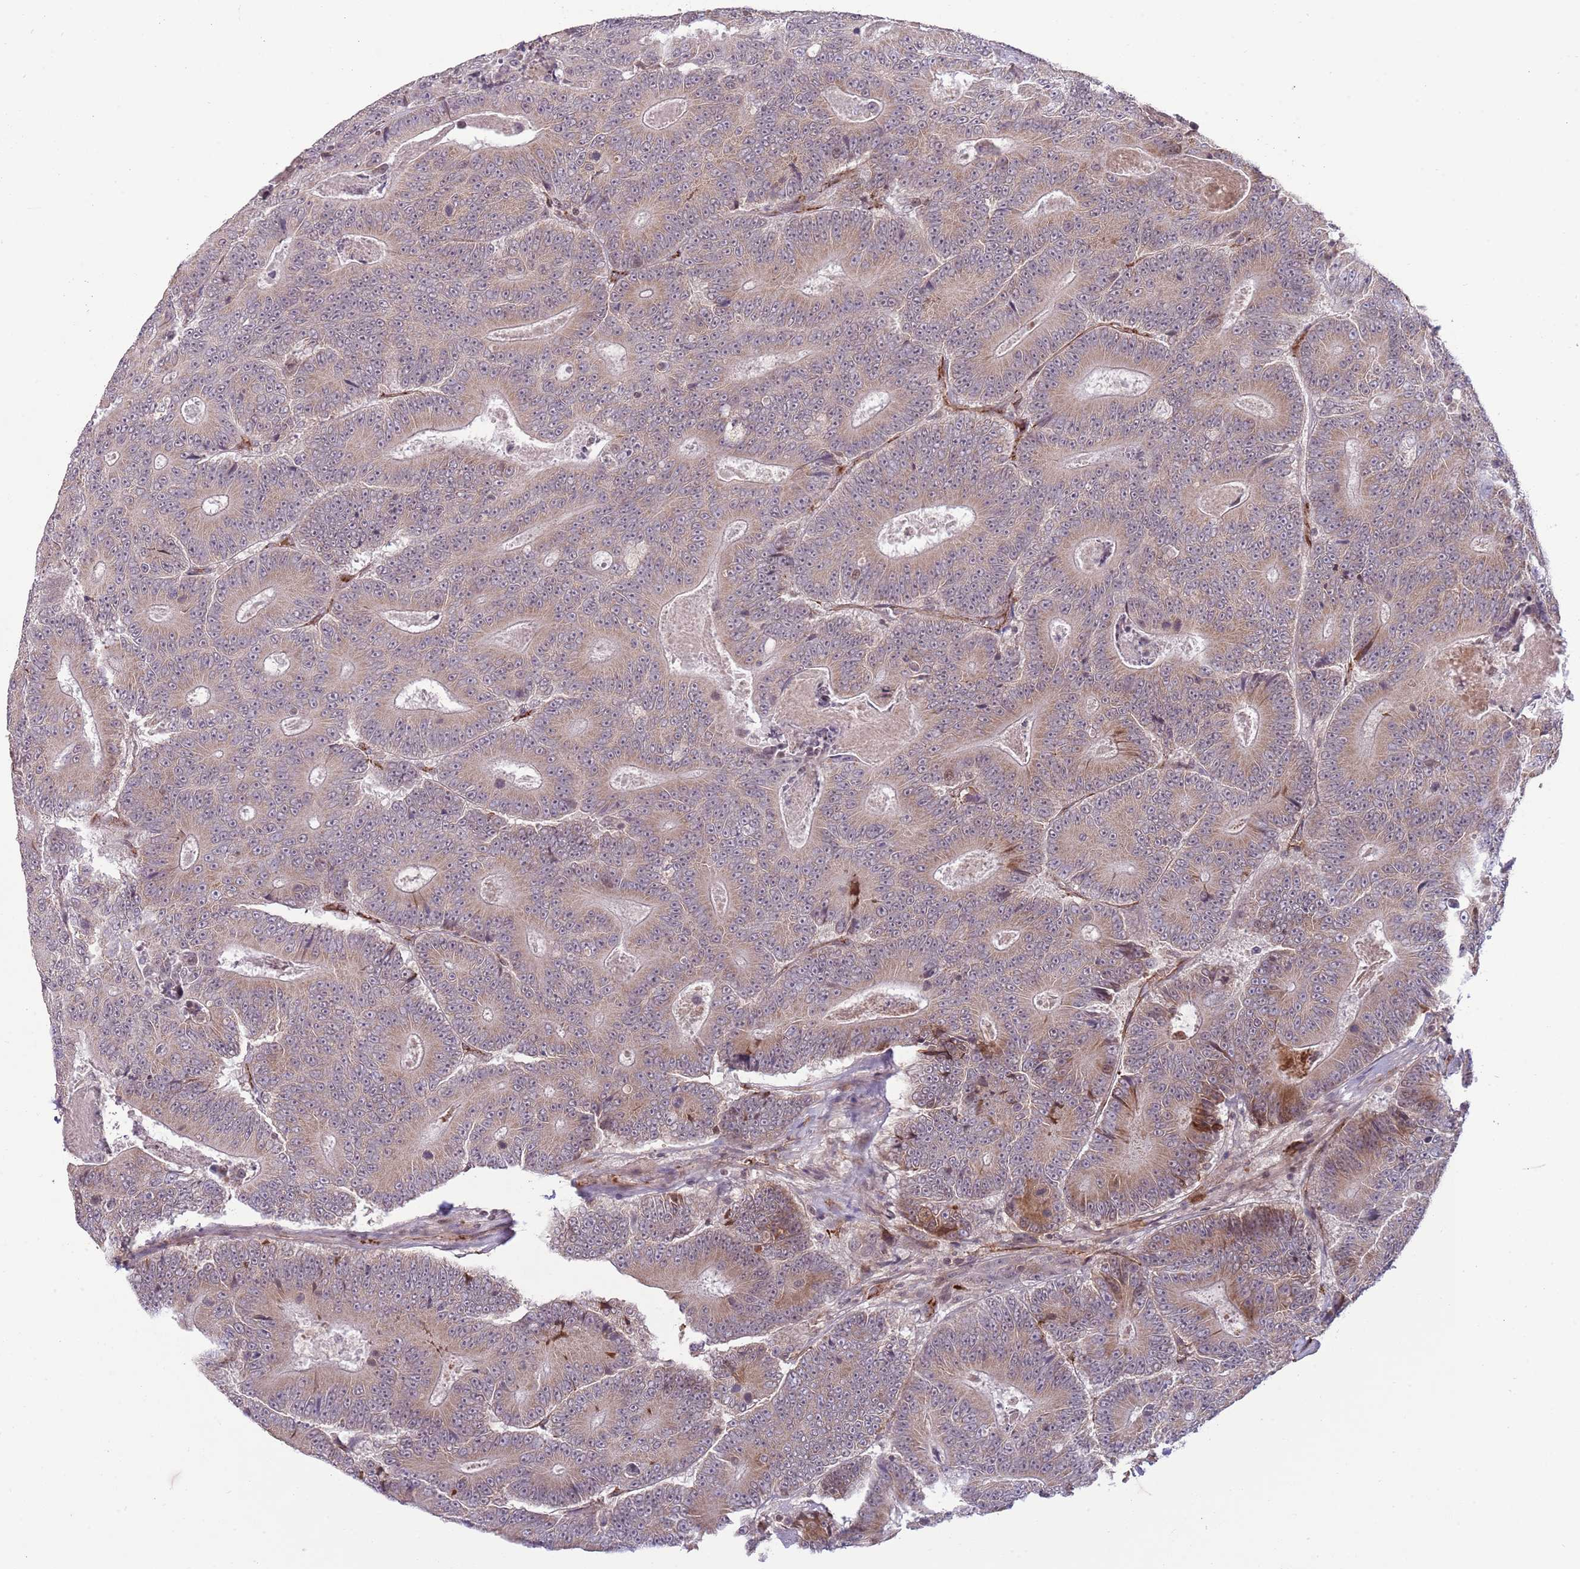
{"staining": {"intensity": "weak", "quantity": ">75%", "location": "cytoplasmic/membranous"}, "tissue": "colorectal cancer", "cell_type": "Tumor cells", "image_type": "cancer", "snomed": [{"axis": "morphology", "description": "Adenocarcinoma, NOS"}, {"axis": "topography", "description": "Colon"}], "caption": "There is low levels of weak cytoplasmic/membranous staining in tumor cells of colorectal adenocarcinoma, as demonstrated by immunohistochemical staining (brown color).", "gene": "DPP10", "patient": {"sex": "male", "age": 83}}